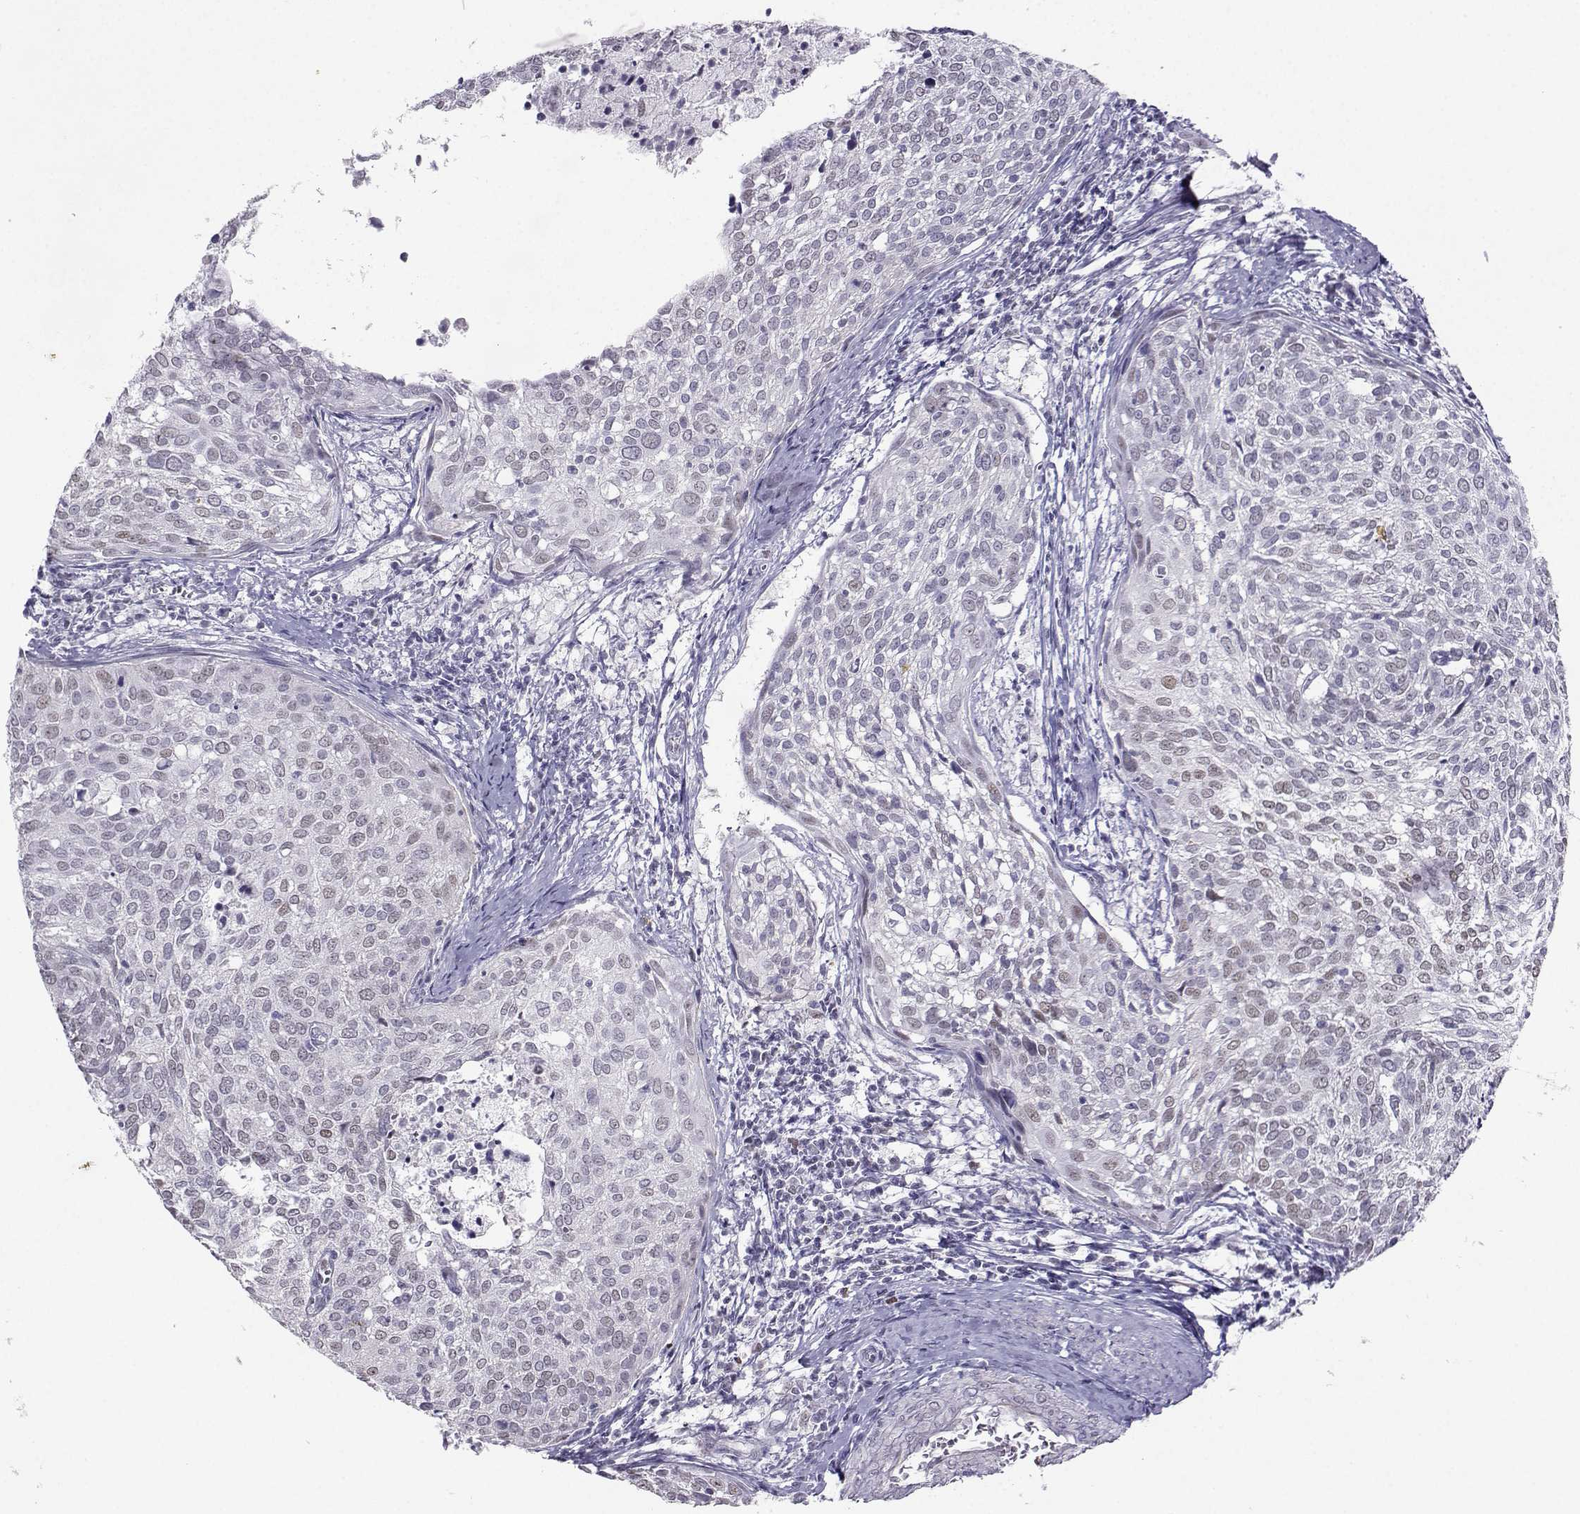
{"staining": {"intensity": "negative", "quantity": "none", "location": "none"}, "tissue": "cervical cancer", "cell_type": "Tumor cells", "image_type": "cancer", "snomed": [{"axis": "morphology", "description": "Squamous cell carcinoma, NOS"}, {"axis": "topography", "description": "Cervix"}], "caption": "Immunohistochemistry (IHC) of human cervical squamous cell carcinoma shows no staining in tumor cells.", "gene": "TEDC2", "patient": {"sex": "female", "age": 39}}